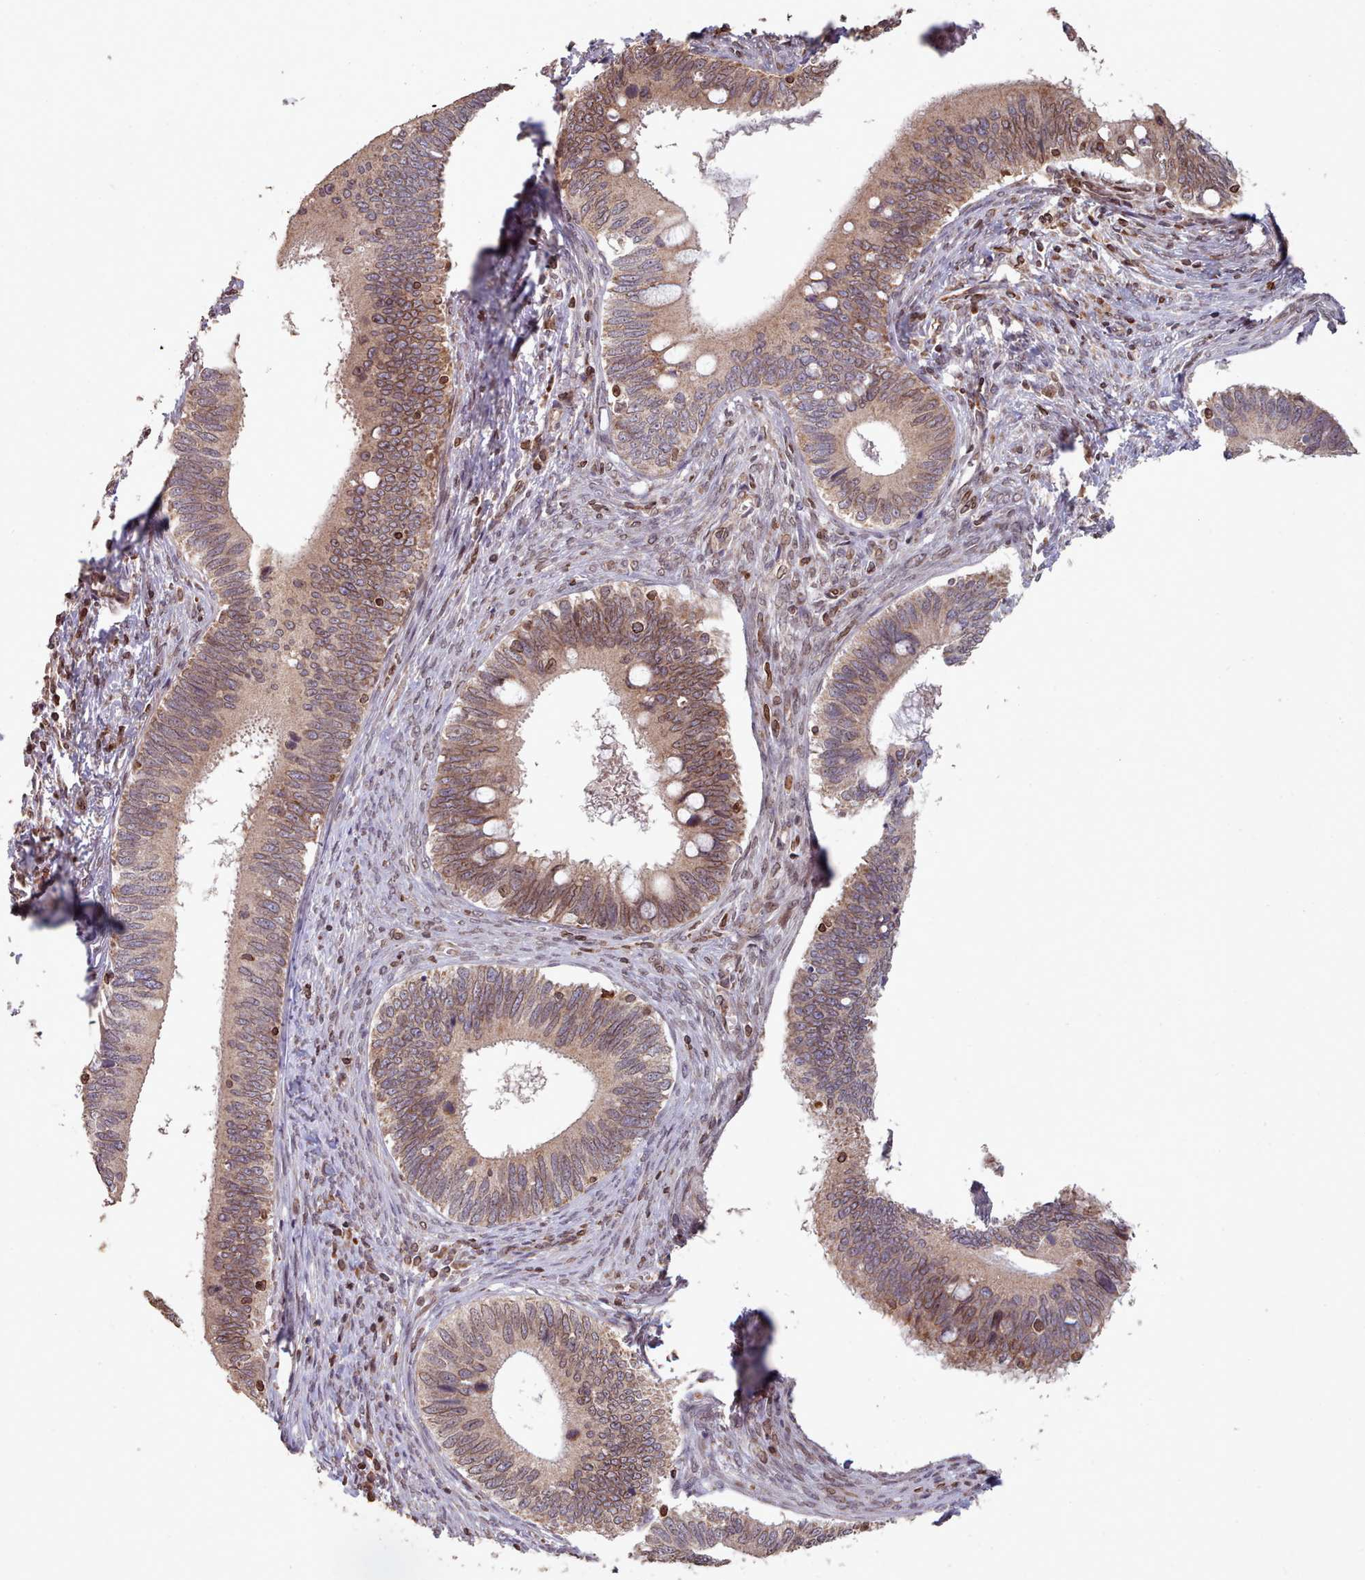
{"staining": {"intensity": "moderate", "quantity": ">75%", "location": "cytoplasmic/membranous,nuclear"}, "tissue": "cervical cancer", "cell_type": "Tumor cells", "image_type": "cancer", "snomed": [{"axis": "morphology", "description": "Adenocarcinoma, NOS"}, {"axis": "topography", "description": "Cervix"}], "caption": "A brown stain labels moderate cytoplasmic/membranous and nuclear staining of a protein in cervical cancer (adenocarcinoma) tumor cells. (DAB IHC with brightfield microscopy, high magnification).", "gene": "TOR1AIP1", "patient": {"sex": "female", "age": 42}}